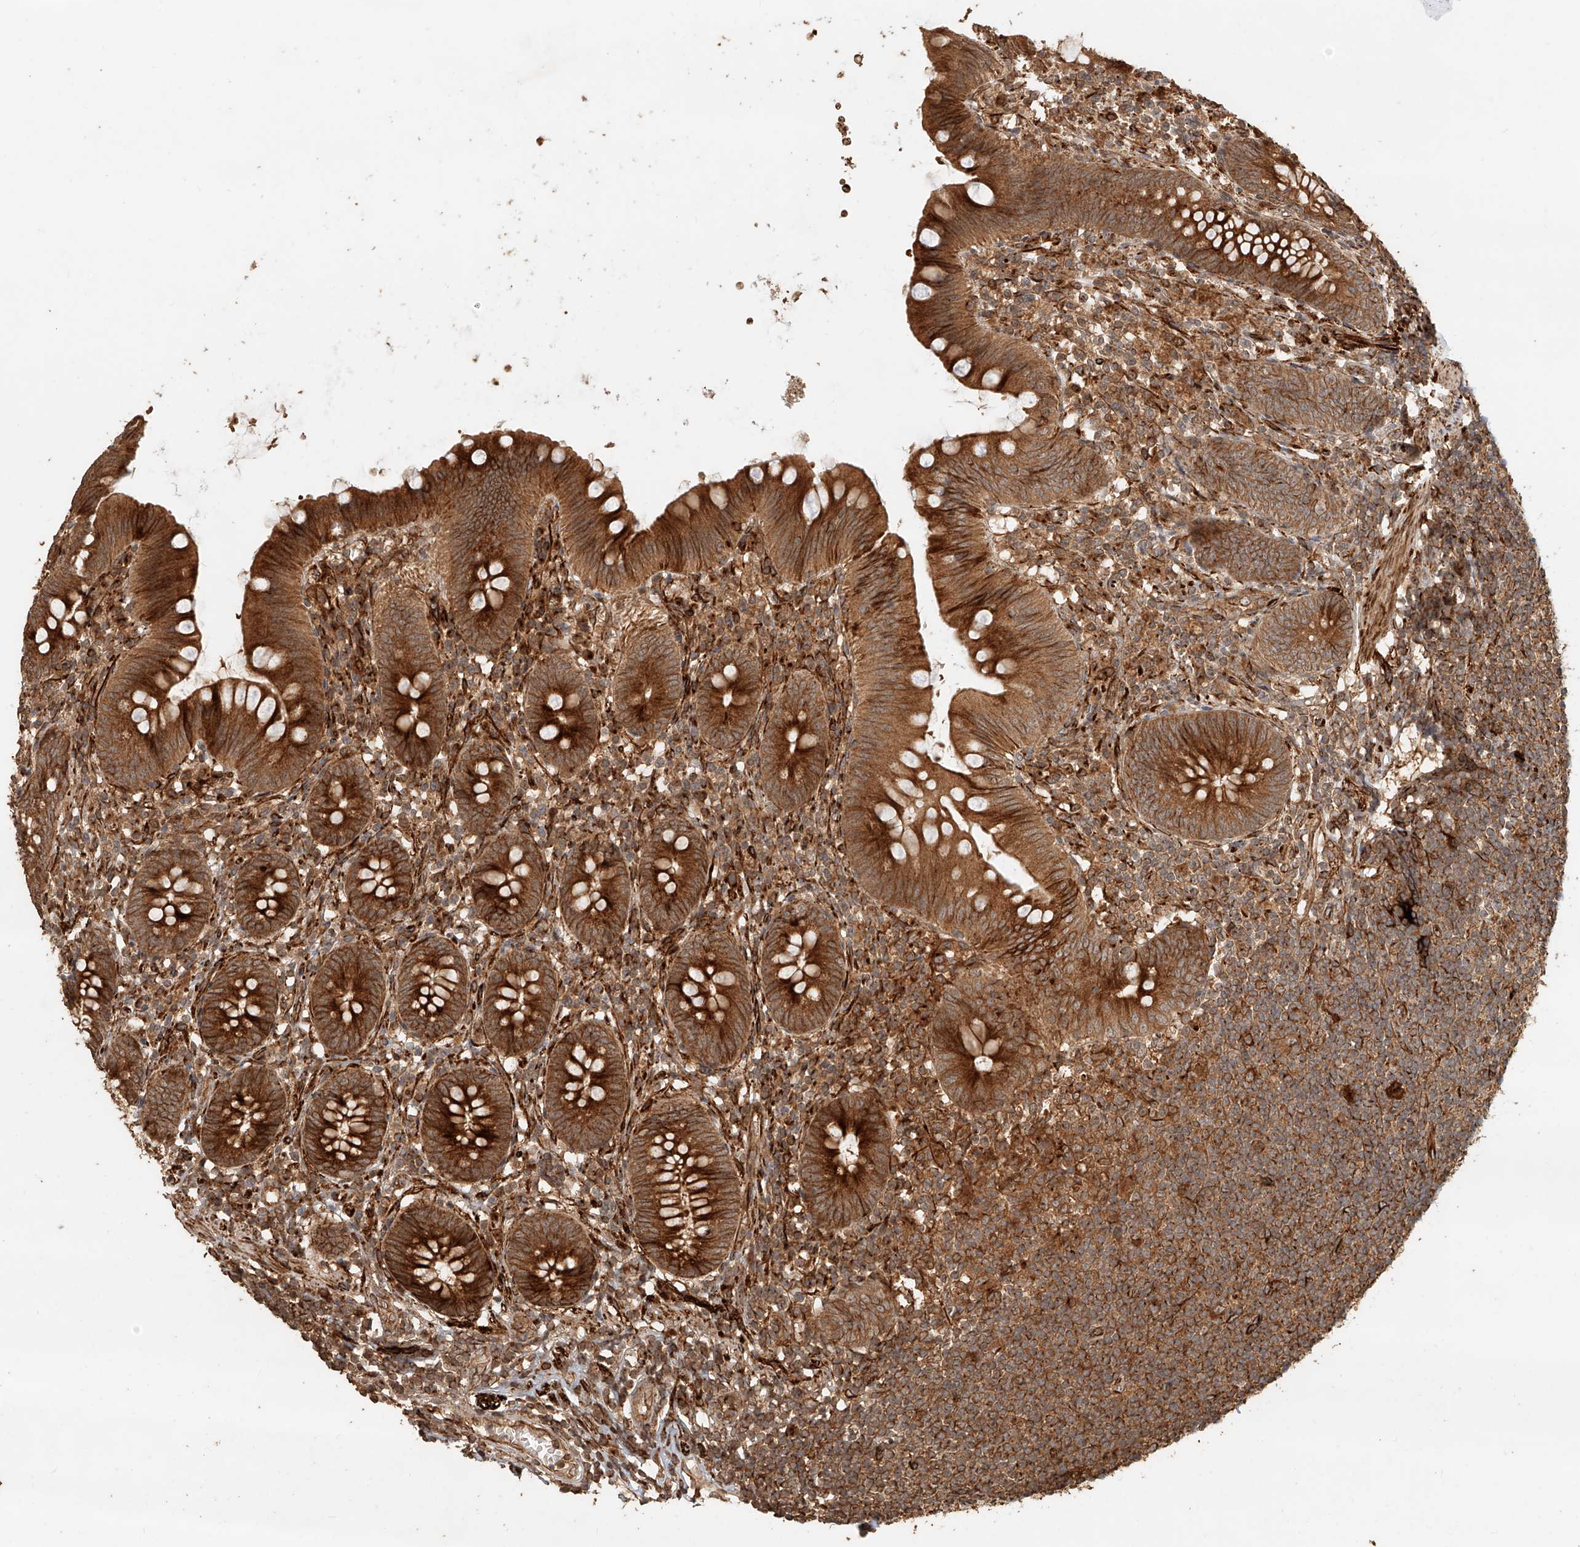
{"staining": {"intensity": "strong", "quantity": ">75%", "location": "cytoplasmic/membranous"}, "tissue": "appendix", "cell_type": "Glandular cells", "image_type": "normal", "snomed": [{"axis": "morphology", "description": "Normal tissue, NOS"}, {"axis": "topography", "description": "Appendix"}], "caption": "Immunohistochemical staining of normal human appendix reveals strong cytoplasmic/membranous protein staining in approximately >75% of glandular cells.", "gene": "NAP1L1", "patient": {"sex": "female", "age": 62}}